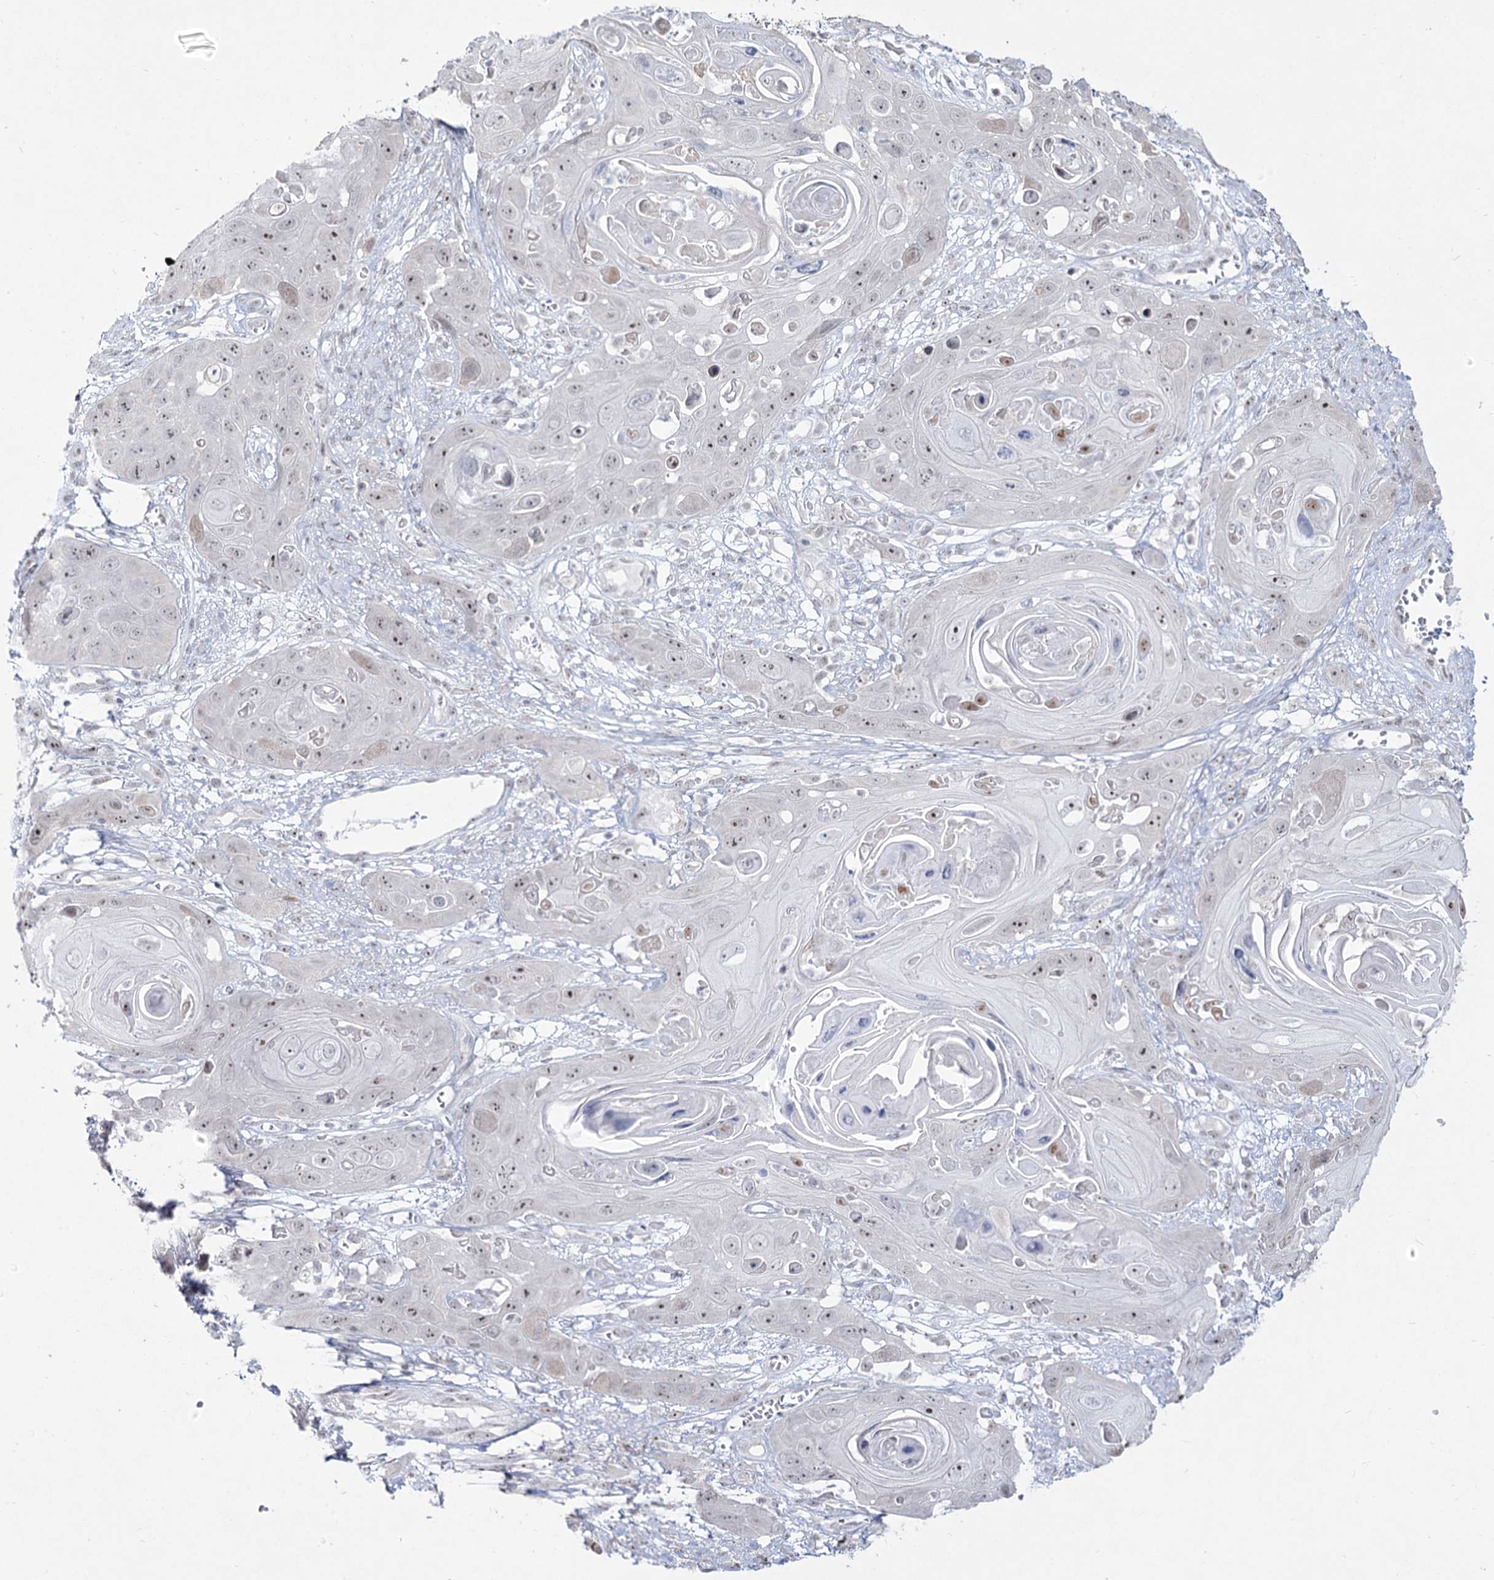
{"staining": {"intensity": "weak", "quantity": "<25%", "location": "nuclear"}, "tissue": "skin cancer", "cell_type": "Tumor cells", "image_type": "cancer", "snomed": [{"axis": "morphology", "description": "Squamous cell carcinoma, NOS"}, {"axis": "topography", "description": "Skin"}], "caption": "An image of skin cancer (squamous cell carcinoma) stained for a protein demonstrates no brown staining in tumor cells.", "gene": "DDX50", "patient": {"sex": "male", "age": 55}}